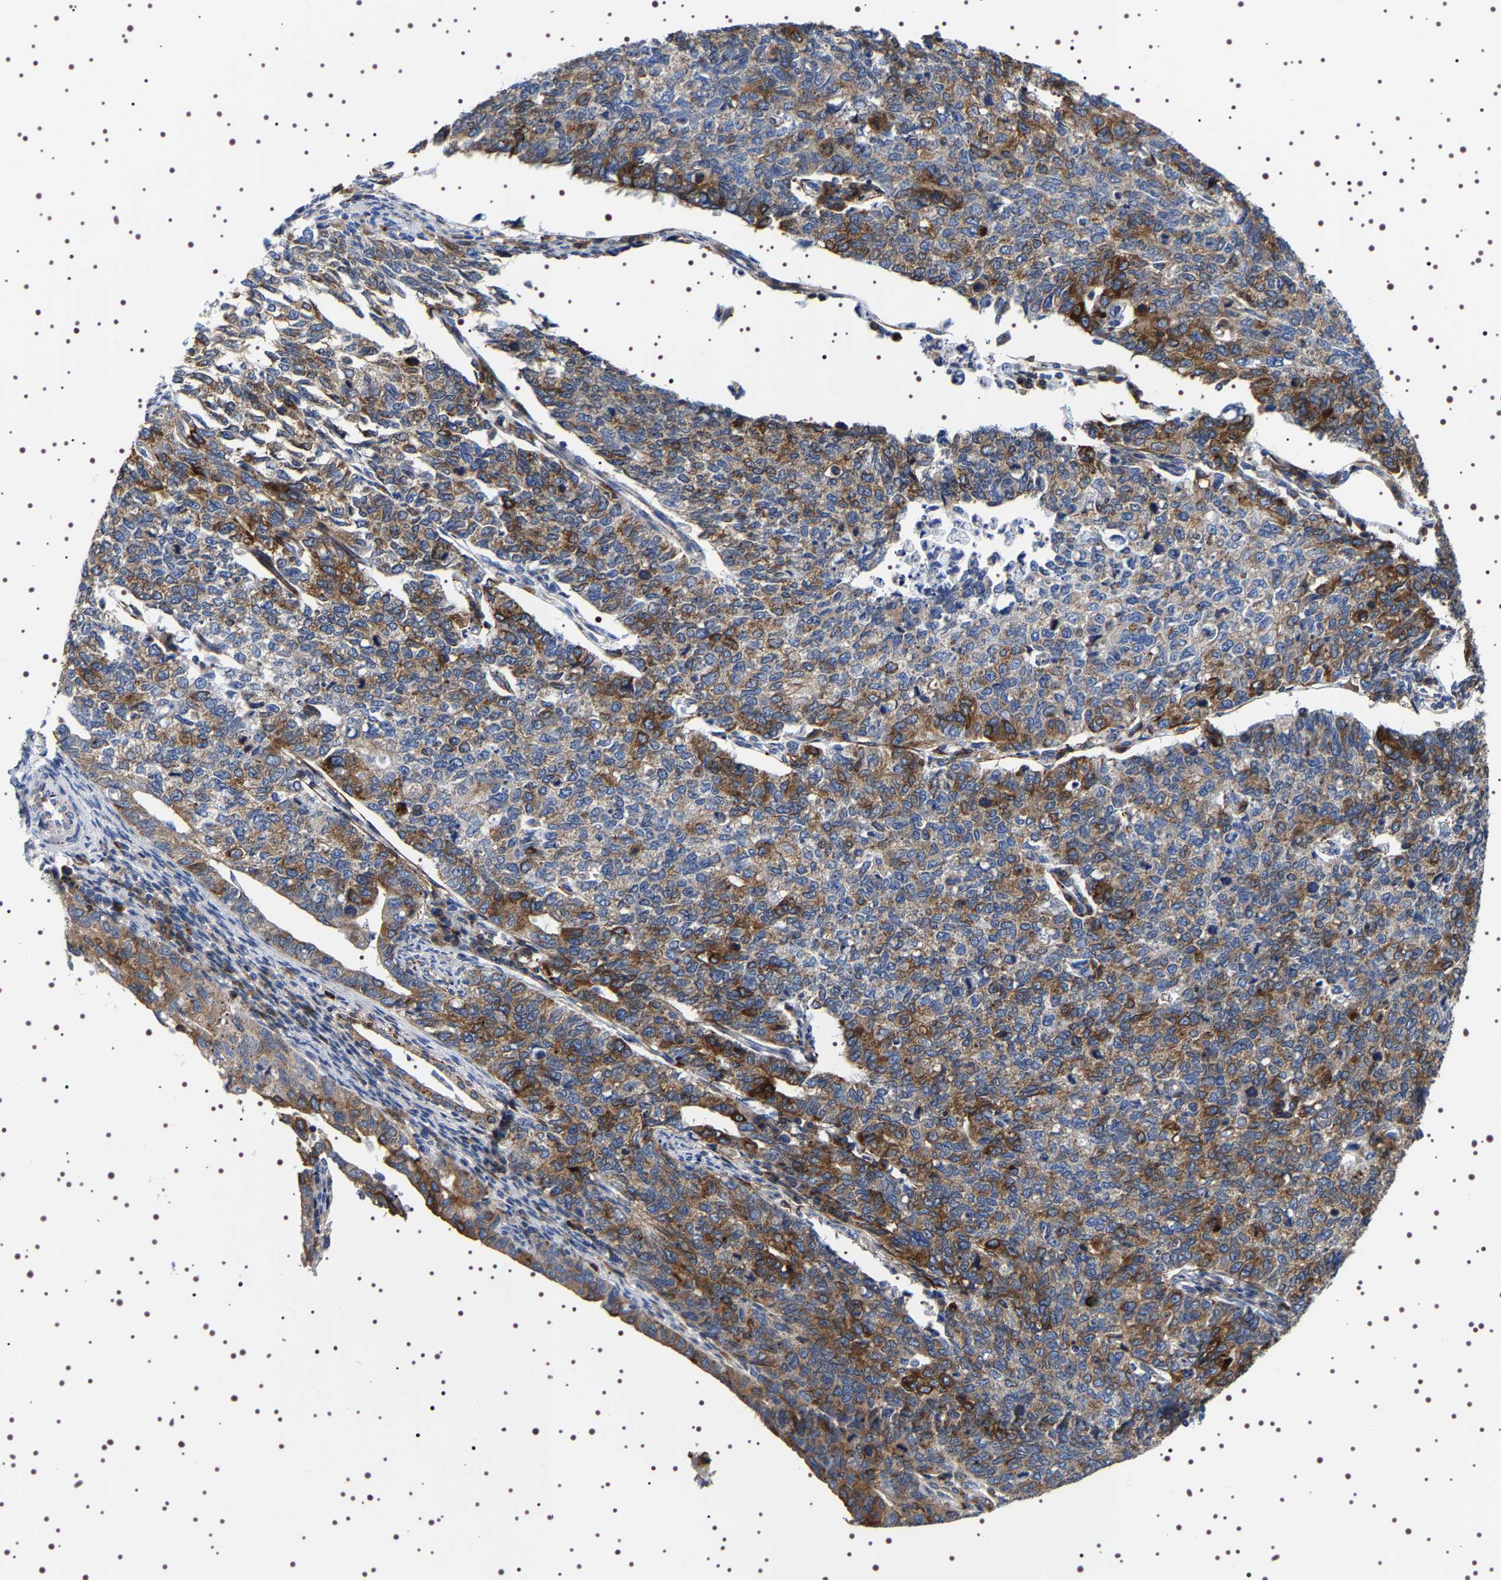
{"staining": {"intensity": "moderate", "quantity": ">75%", "location": "cytoplasmic/membranous"}, "tissue": "cervical cancer", "cell_type": "Tumor cells", "image_type": "cancer", "snomed": [{"axis": "morphology", "description": "Squamous cell carcinoma, NOS"}, {"axis": "topography", "description": "Cervix"}], "caption": "Protein expression analysis of human cervical cancer (squamous cell carcinoma) reveals moderate cytoplasmic/membranous positivity in approximately >75% of tumor cells. (IHC, brightfield microscopy, high magnification).", "gene": "SQLE", "patient": {"sex": "female", "age": 63}}